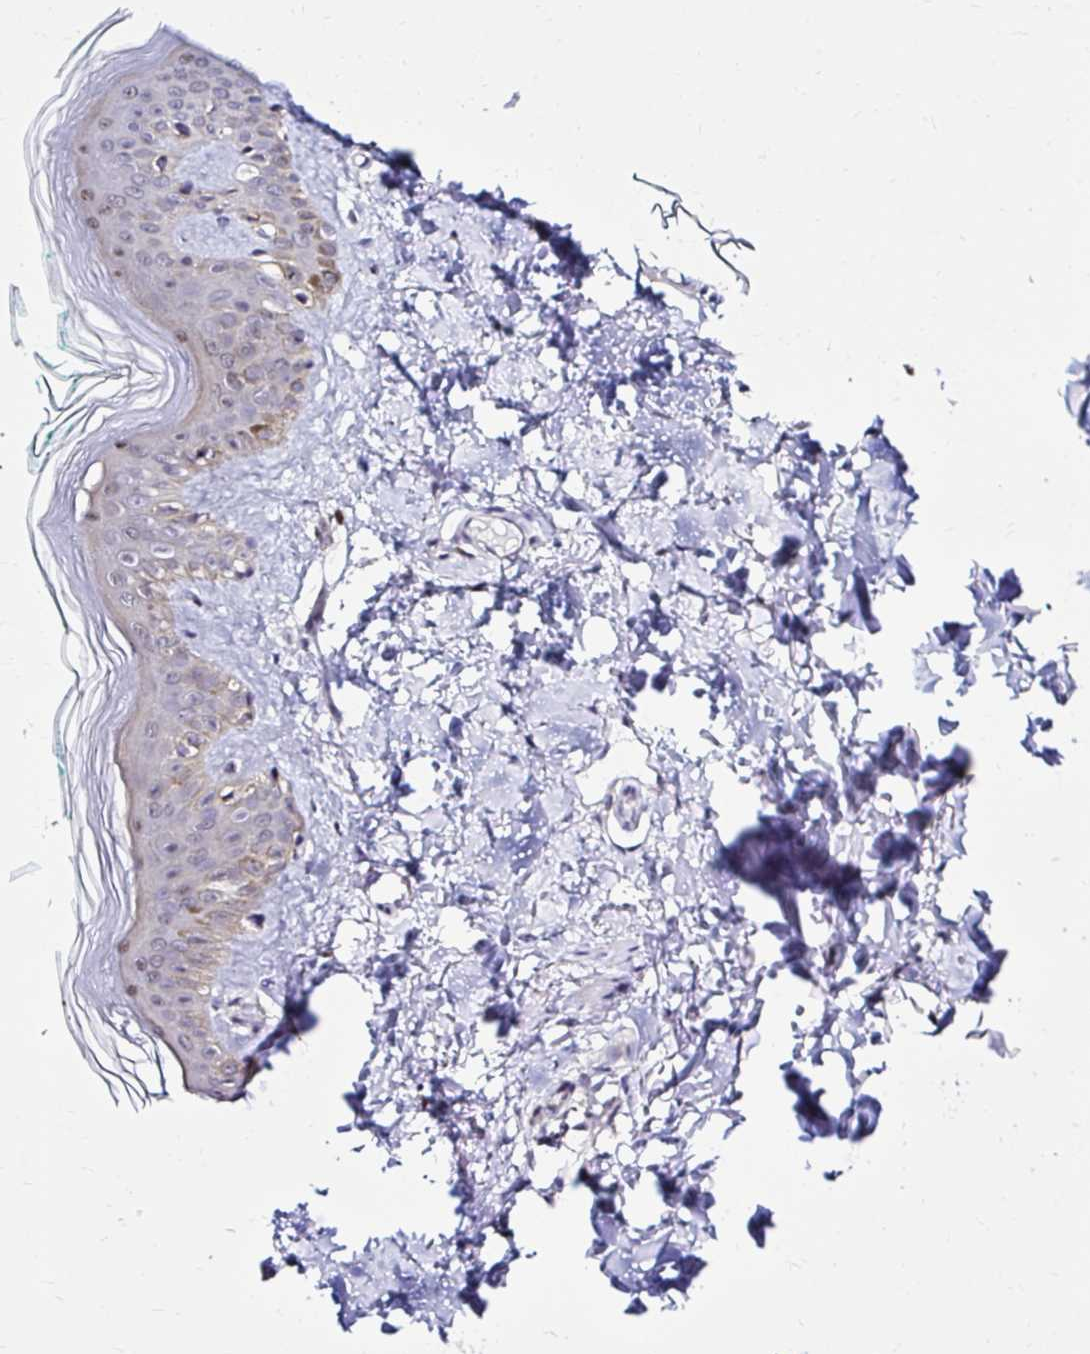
{"staining": {"intensity": "negative", "quantity": "none", "location": "none"}, "tissue": "skin", "cell_type": "Fibroblasts", "image_type": "normal", "snomed": [{"axis": "morphology", "description": "Normal tissue, NOS"}, {"axis": "topography", "description": "Skin"}, {"axis": "topography", "description": "Peripheral nerve tissue"}], "caption": "Immunohistochemical staining of unremarkable human skin reveals no significant positivity in fibroblasts.", "gene": "PSMD3", "patient": {"sex": "female", "age": 45}}